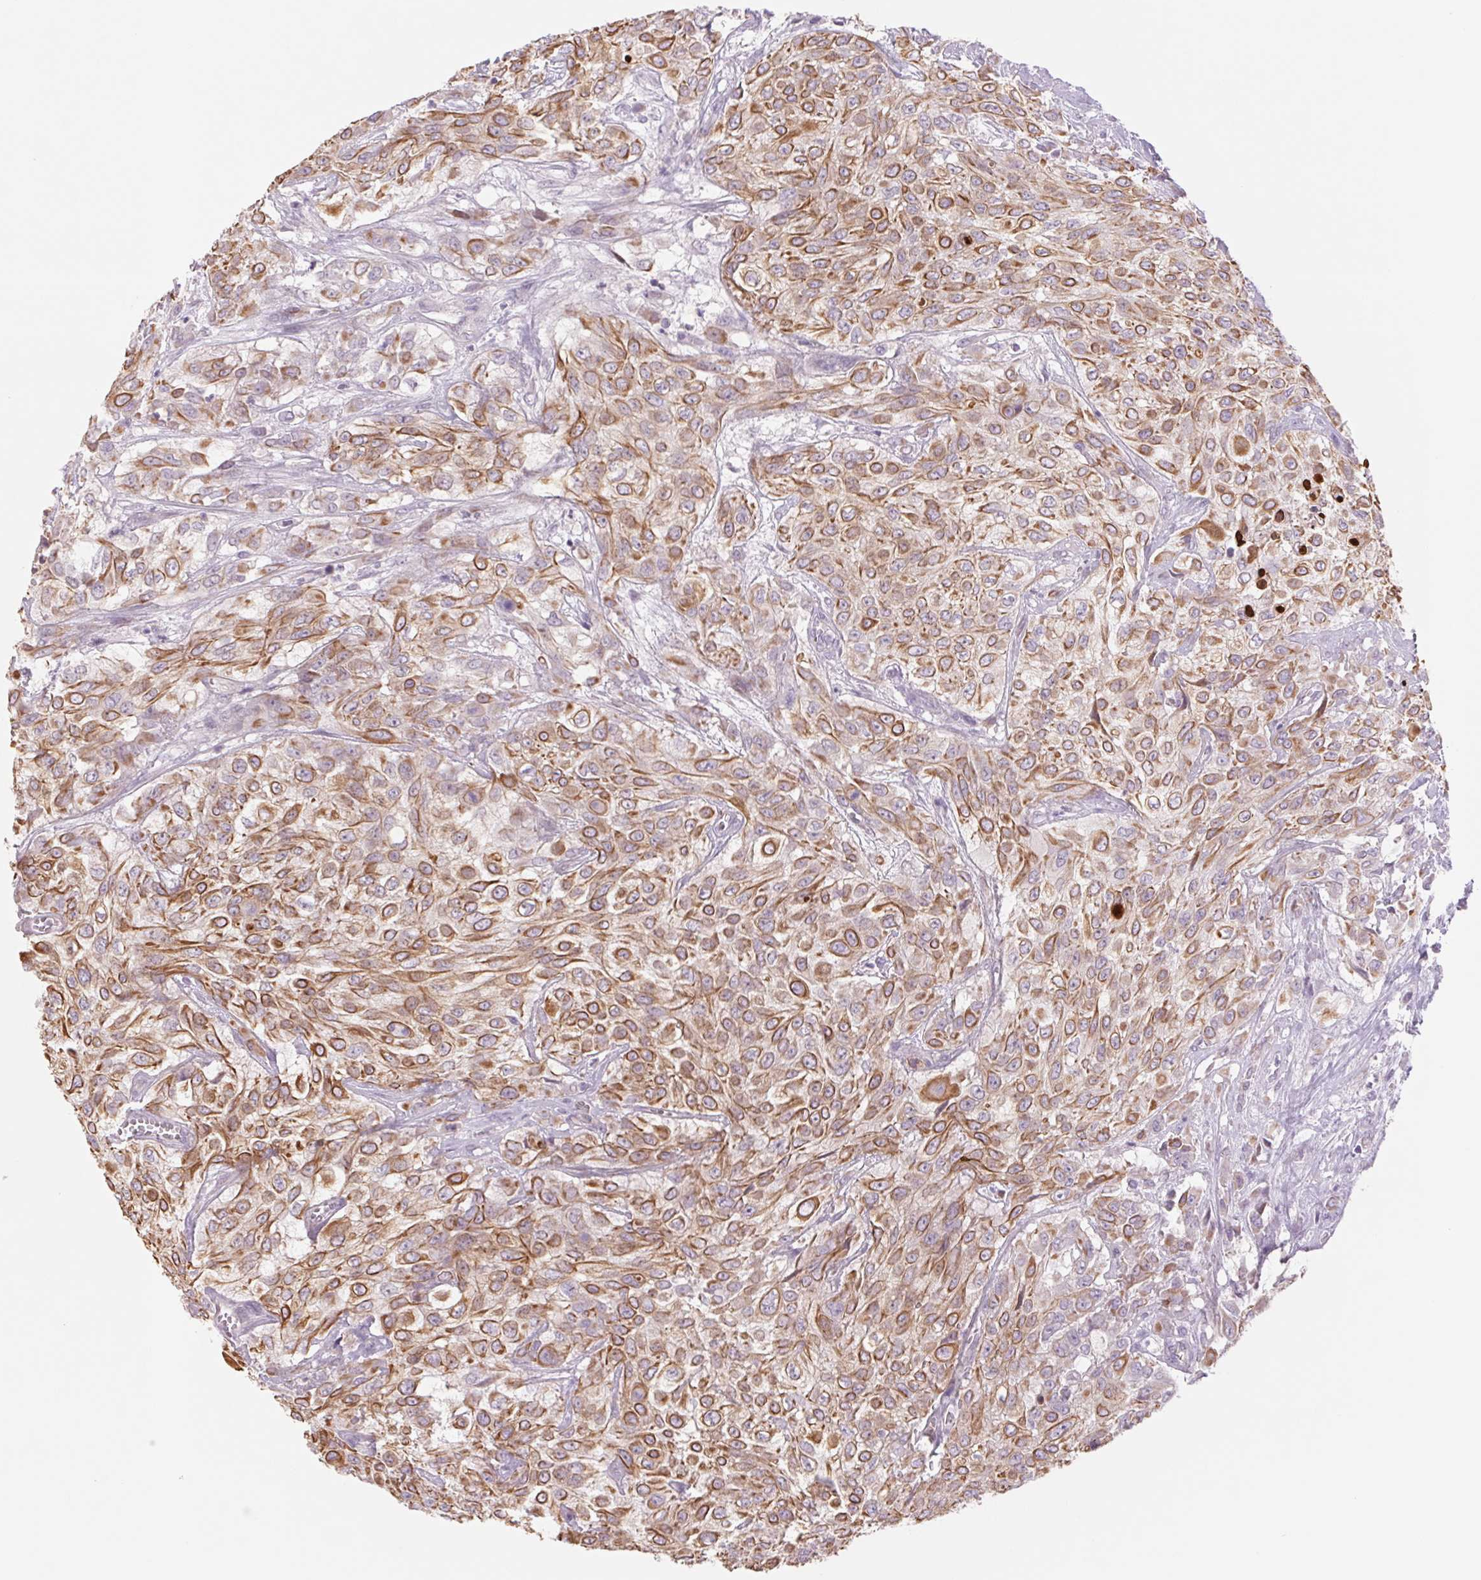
{"staining": {"intensity": "moderate", "quantity": ">75%", "location": "cytoplasmic/membranous"}, "tissue": "urothelial cancer", "cell_type": "Tumor cells", "image_type": "cancer", "snomed": [{"axis": "morphology", "description": "Urothelial carcinoma, High grade"}, {"axis": "topography", "description": "Urinary bladder"}], "caption": "An immunohistochemistry histopathology image of neoplastic tissue is shown. Protein staining in brown shows moderate cytoplasmic/membranous positivity in high-grade urothelial carcinoma within tumor cells.", "gene": "KRT1", "patient": {"sex": "male", "age": 57}}